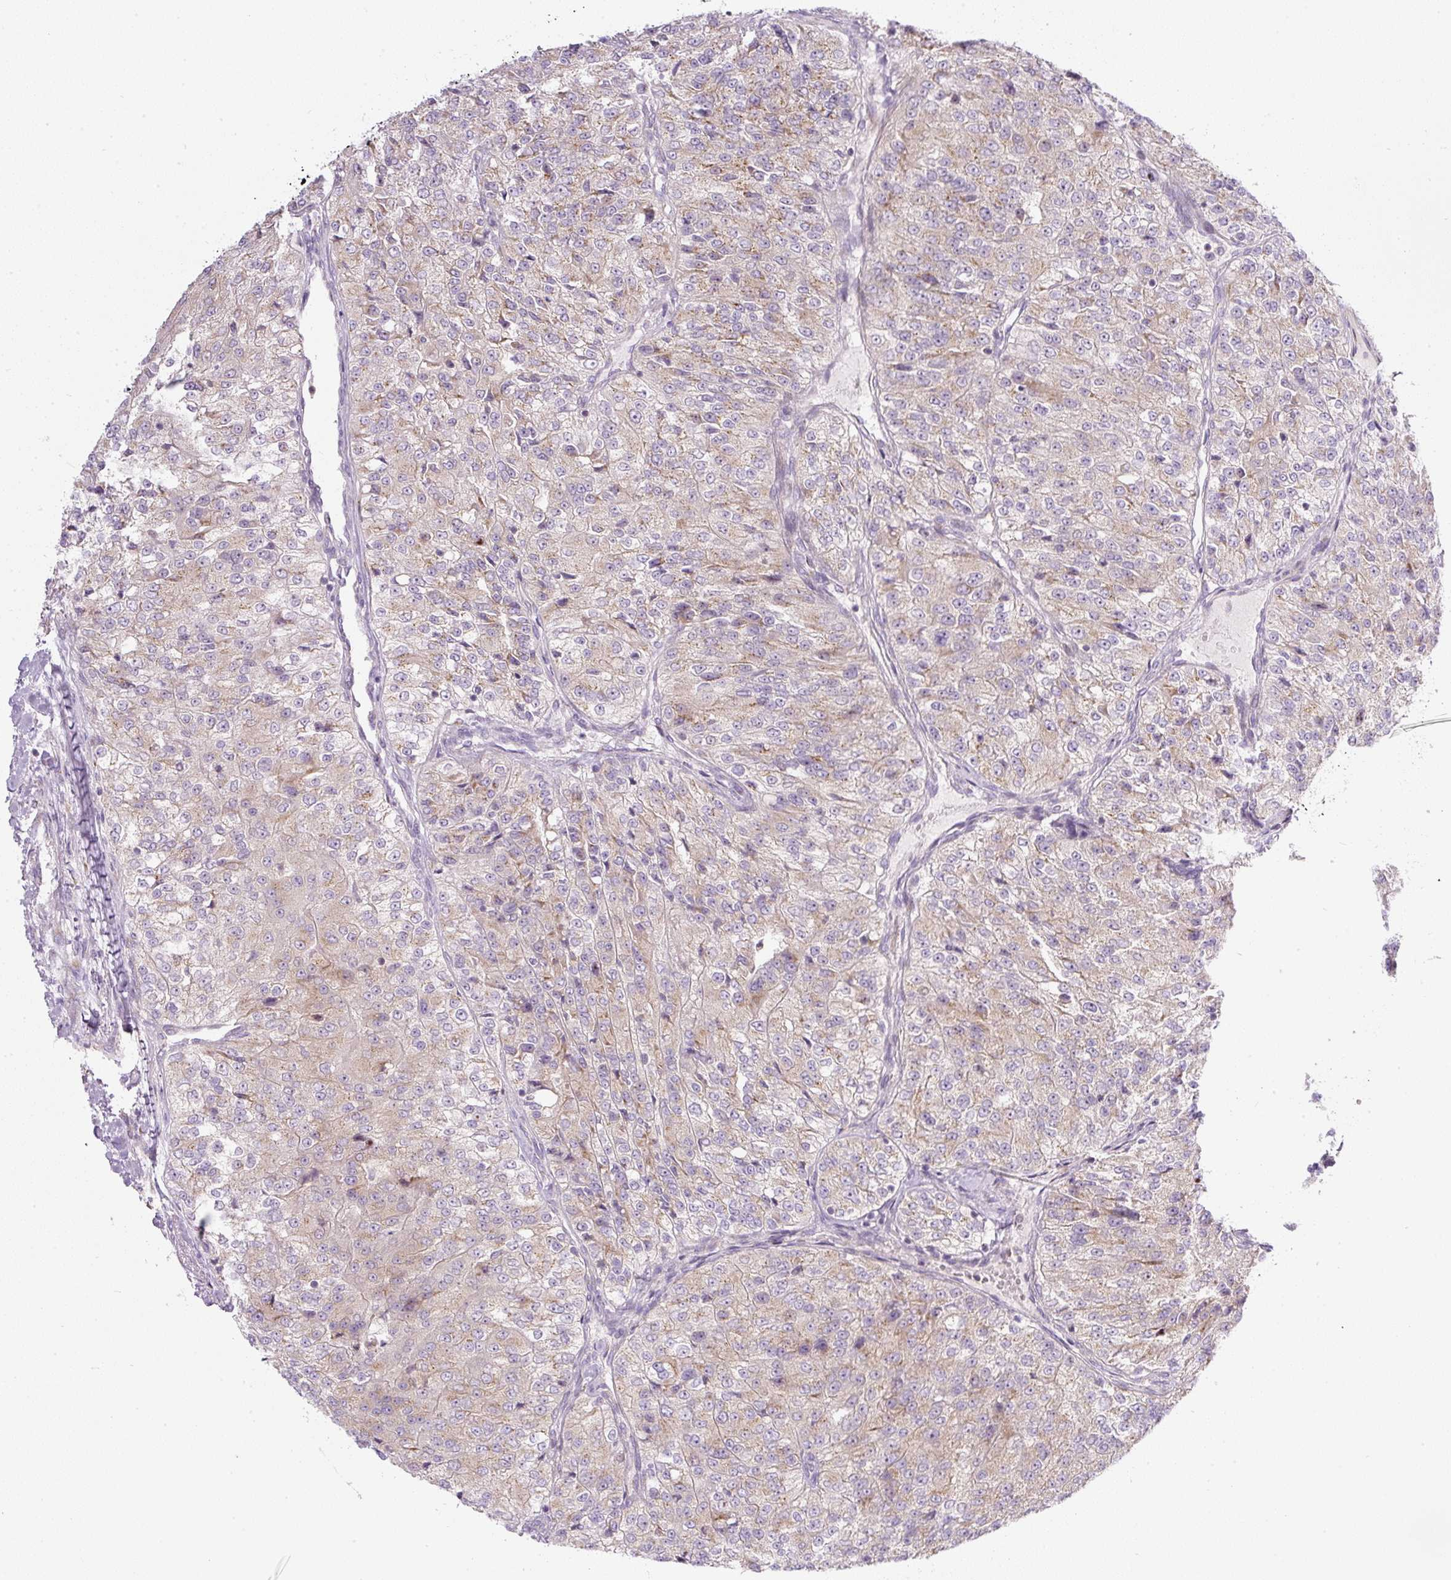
{"staining": {"intensity": "weak", "quantity": "25%-75%", "location": "cytoplasmic/membranous"}, "tissue": "renal cancer", "cell_type": "Tumor cells", "image_type": "cancer", "snomed": [{"axis": "morphology", "description": "Adenocarcinoma, NOS"}, {"axis": "topography", "description": "Kidney"}], "caption": "About 25%-75% of tumor cells in human renal adenocarcinoma show weak cytoplasmic/membranous protein staining as visualized by brown immunohistochemical staining.", "gene": "MLX", "patient": {"sex": "female", "age": 63}}